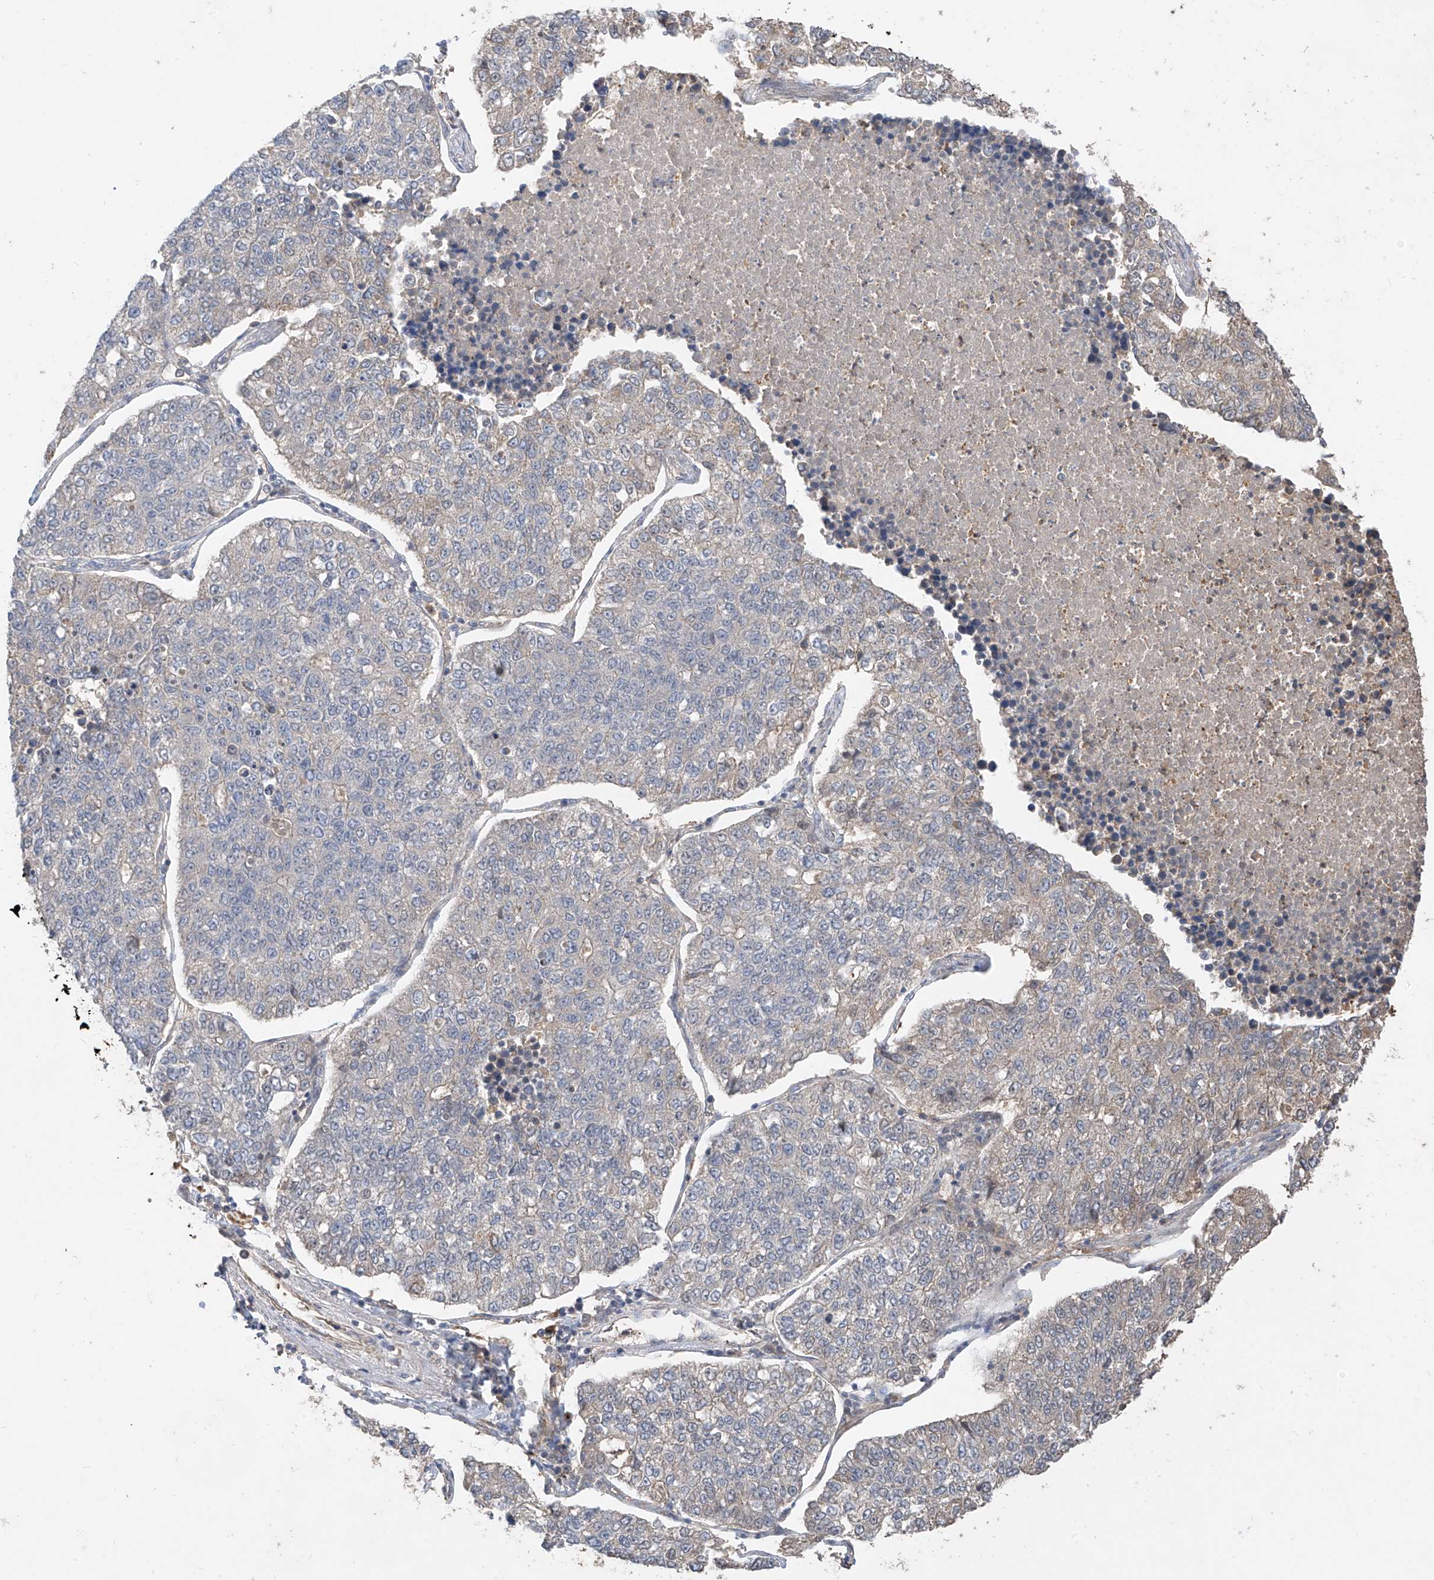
{"staining": {"intensity": "weak", "quantity": "<25%", "location": "cytoplasmic/membranous"}, "tissue": "lung cancer", "cell_type": "Tumor cells", "image_type": "cancer", "snomed": [{"axis": "morphology", "description": "Adenocarcinoma, NOS"}, {"axis": "topography", "description": "Lung"}], "caption": "This is an IHC histopathology image of lung adenocarcinoma. There is no positivity in tumor cells.", "gene": "CACNA2D4", "patient": {"sex": "male", "age": 49}}